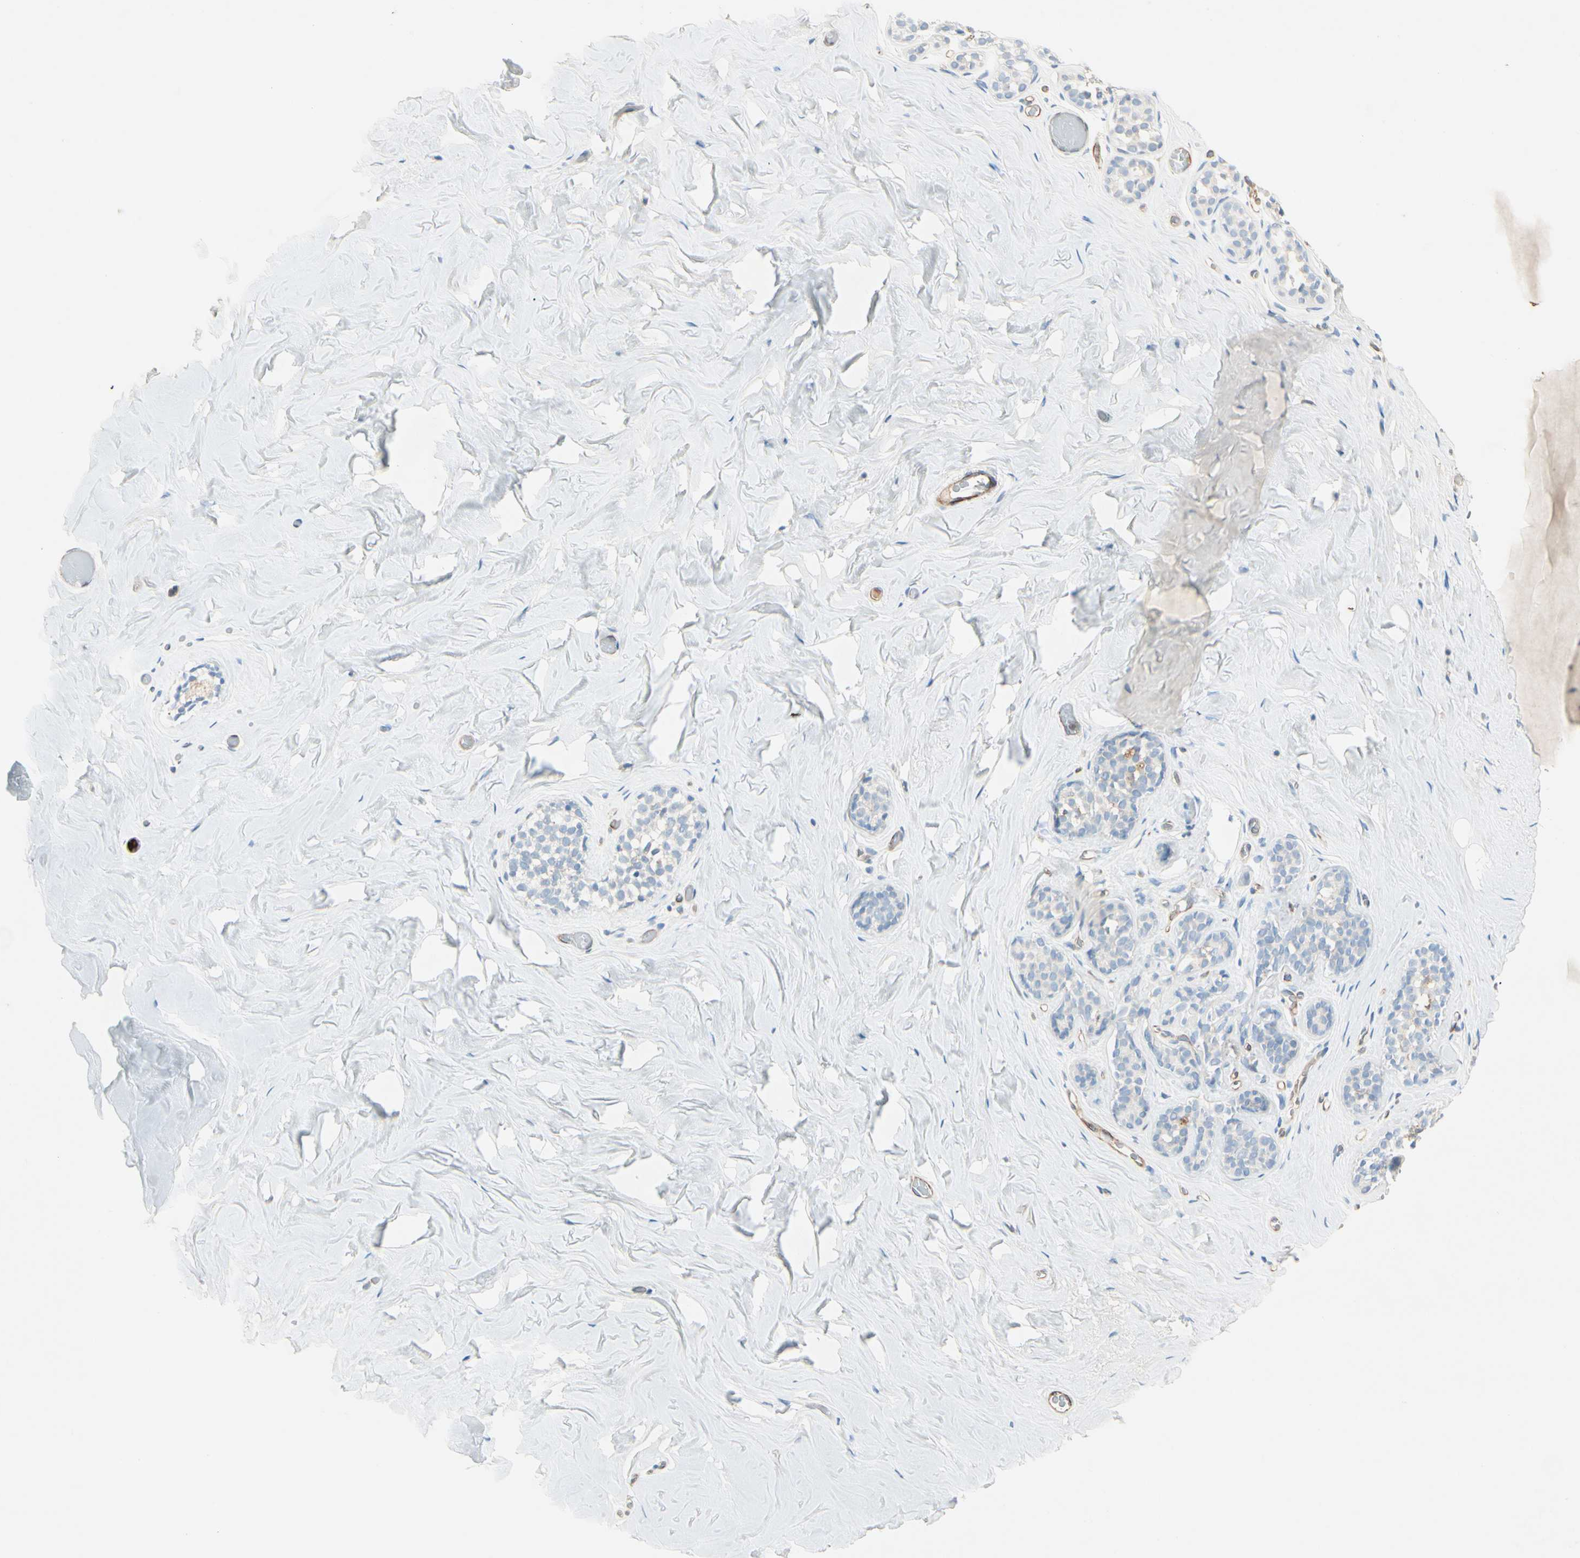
{"staining": {"intensity": "negative", "quantity": "none", "location": "none"}, "tissue": "breast", "cell_type": "Adipocytes", "image_type": "normal", "snomed": [{"axis": "morphology", "description": "Normal tissue, NOS"}, {"axis": "topography", "description": "Breast"}], "caption": "Immunohistochemistry image of unremarkable human breast stained for a protein (brown), which demonstrates no positivity in adipocytes.", "gene": "CD93", "patient": {"sex": "female", "age": 75}}